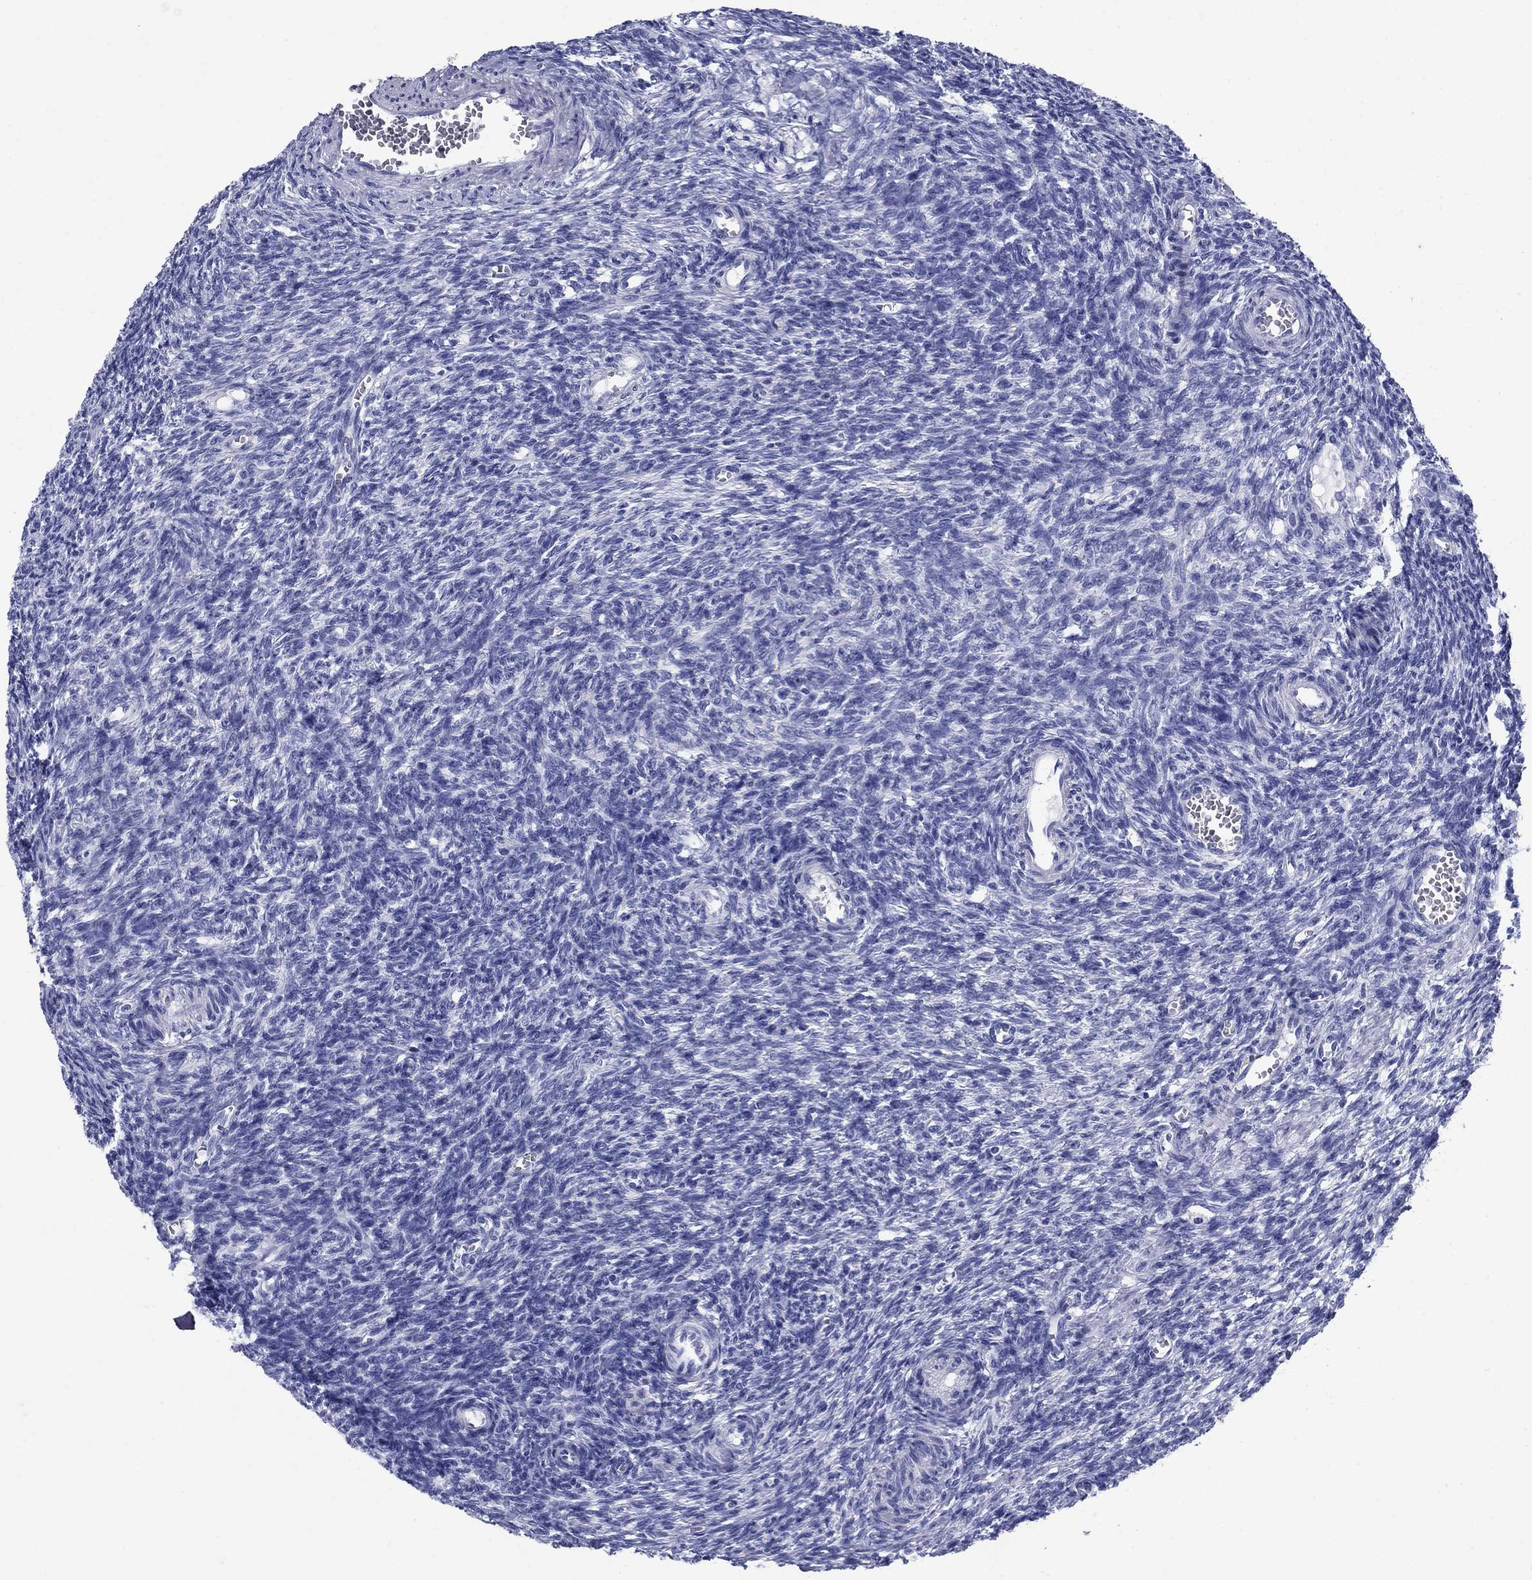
{"staining": {"intensity": "negative", "quantity": "none", "location": "none"}, "tissue": "ovary", "cell_type": "Ovarian stroma cells", "image_type": "normal", "snomed": [{"axis": "morphology", "description": "Normal tissue, NOS"}, {"axis": "topography", "description": "Ovary"}], "caption": "Immunohistochemistry image of unremarkable human ovary stained for a protein (brown), which exhibits no positivity in ovarian stroma cells.", "gene": "CD1A", "patient": {"sex": "female", "age": 27}}